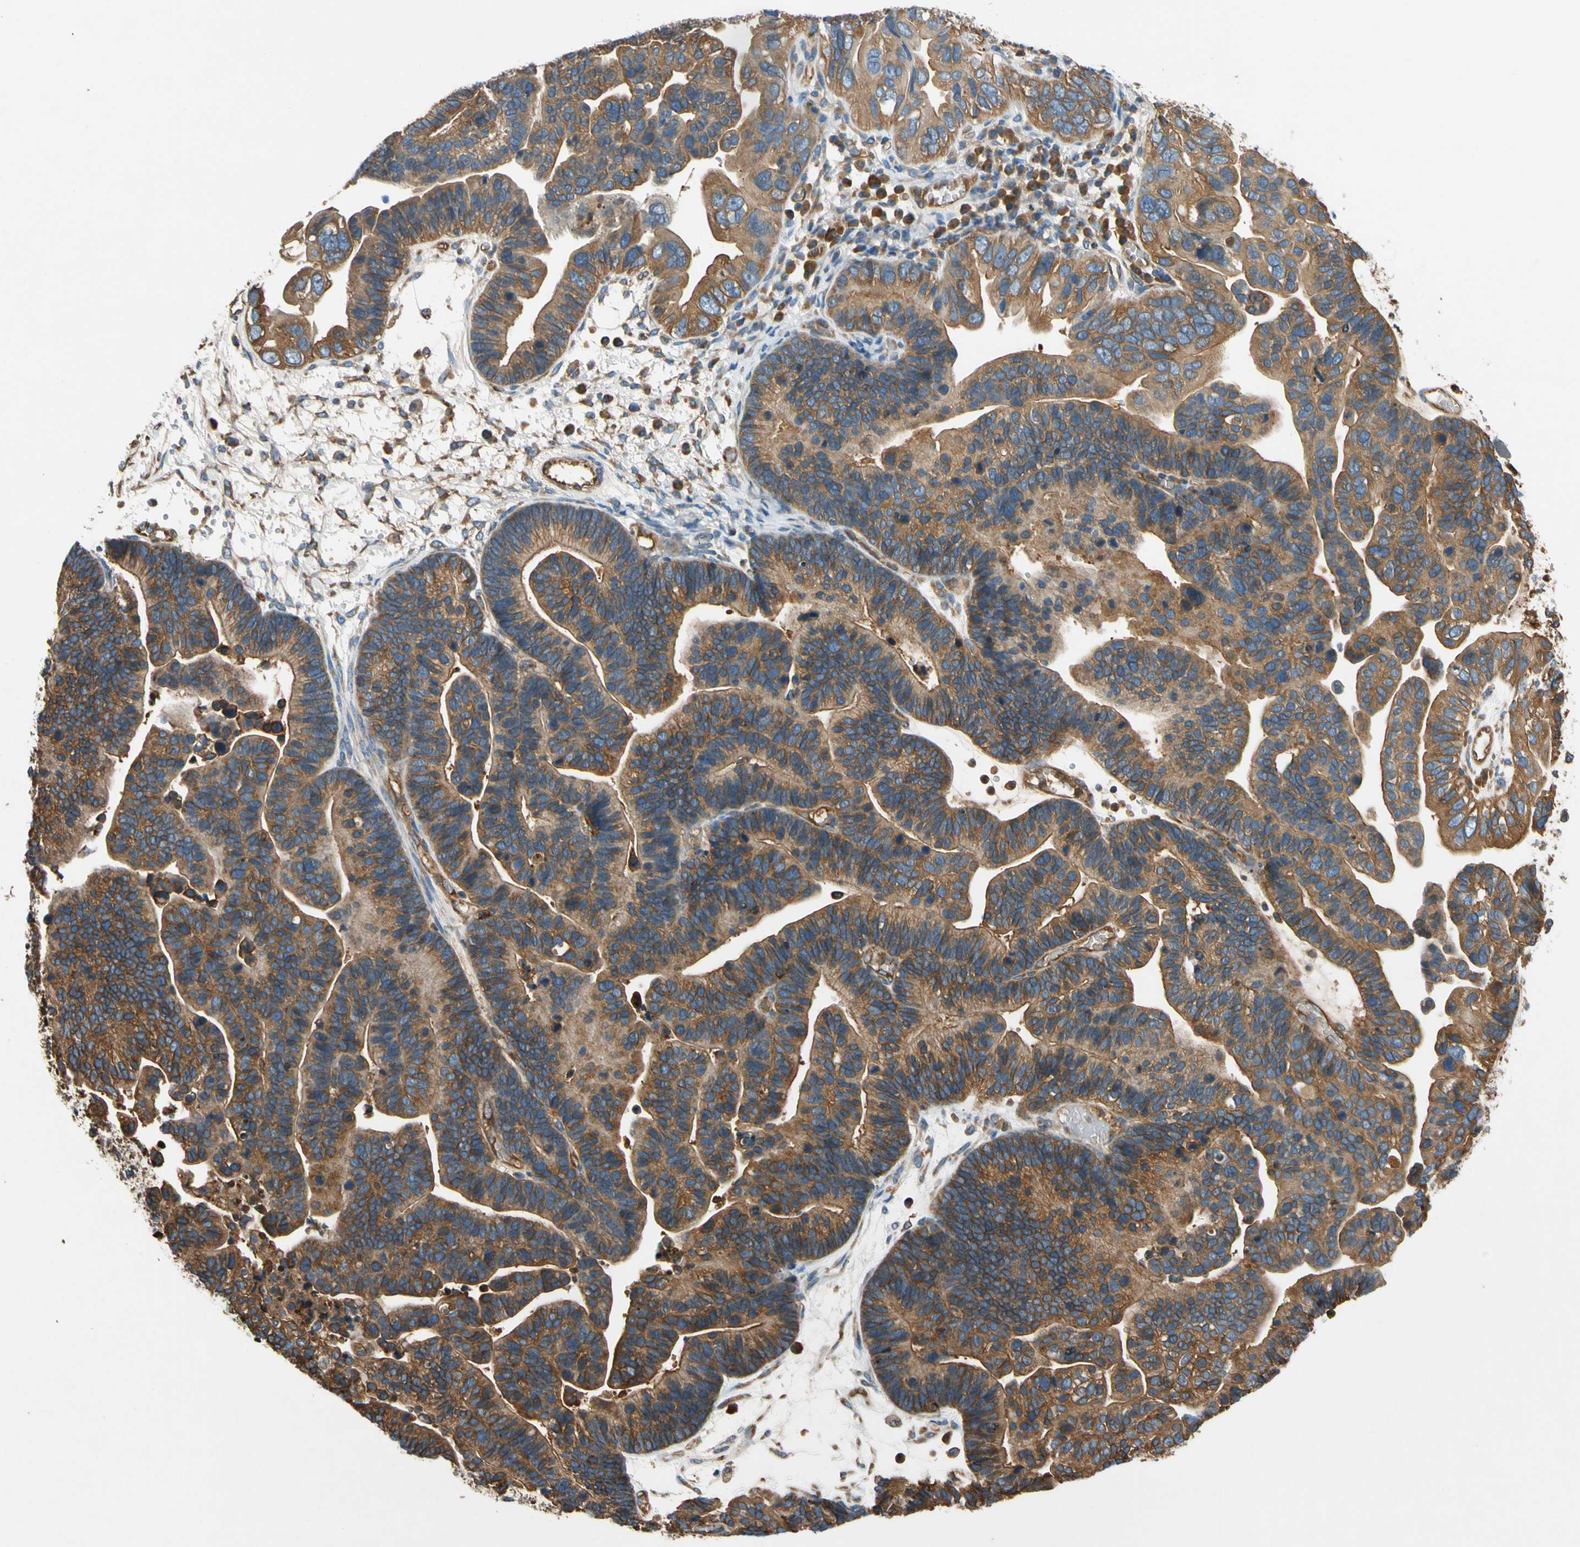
{"staining": {"intensity": "moderate", "quantity": ">75%", "location": "cytoplasmic/membranous"}, "tissue": "ovarian cancer", "cell_type": "Tumor cells", "image_type": "cancer", "snomed": [{"axis": "morphology", "description": "Cystadenocarcinoma, serous, NOS"}, {"axis": "topography", "description": "Ovary"}], "caption": "The photomicrograph reveals a brown stain indicating the presence of a protein in the cytoplasmic/membranous of tumor cells in ovarian serous cystadenocarcinoma.", "gene": "TCP11L1", "patient": {"sex": "female", "age": 56}}